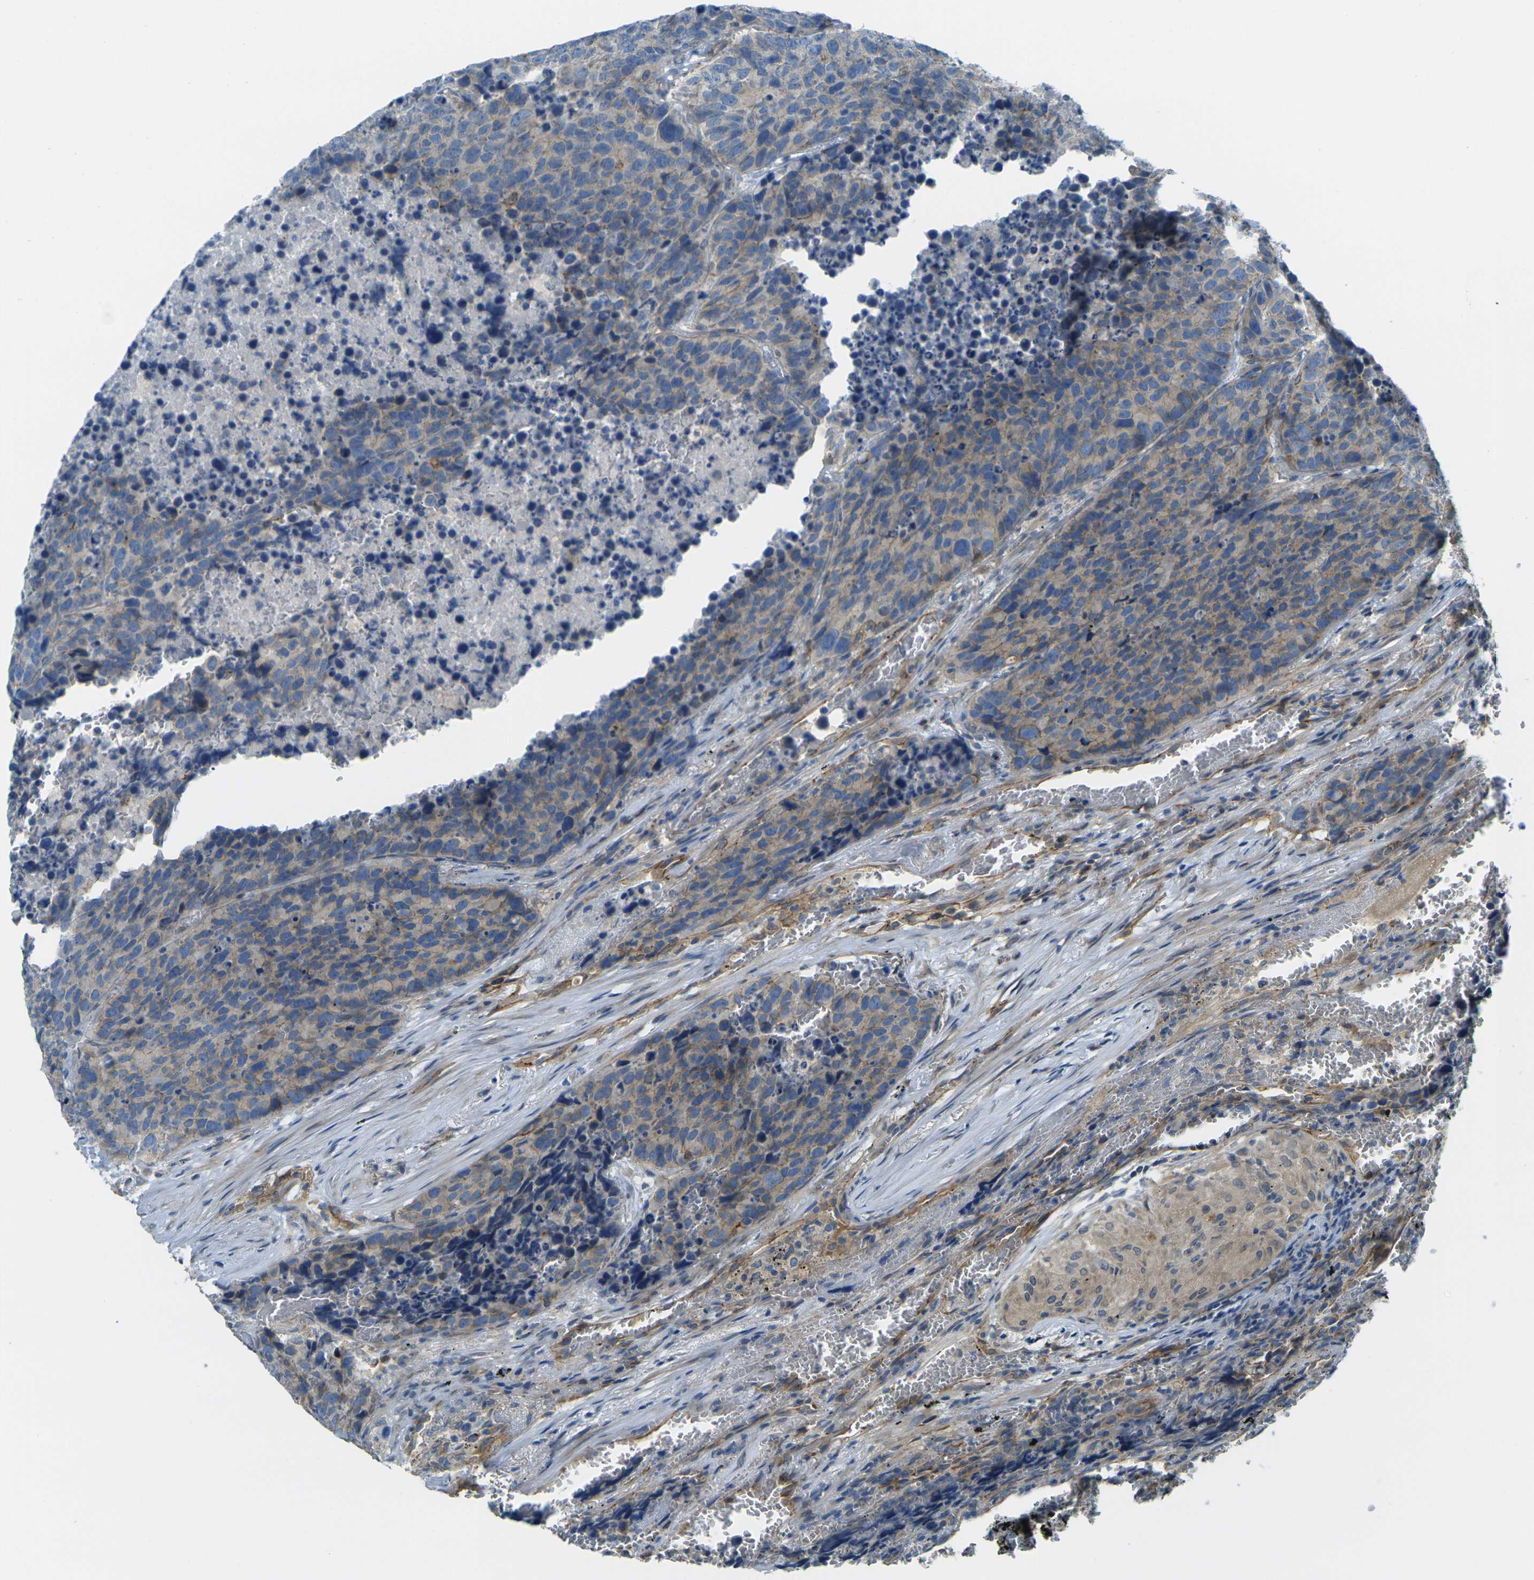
{"staining": {"intensity": "weak", "quantity": ">75%", "location": "cytoplasmic/membranous"}, "tissue": "carcinoid", "cell_type": "Tumor cells", "image_type": "cancer", "snomed": [{"axis": "morphology", "description": "Carcinoid, malignant, NOS"}, {"axis": "topography", "description": "Lung"}], "caption": "Immunohistochemistry (IHC) of carcinoid demonstrates low levels of weak cytoplasmic/membranous staining in approximately >75% of tumor cells.", "gene": "RHBDD1", "patient": {"sex": "male", "age": 60}}